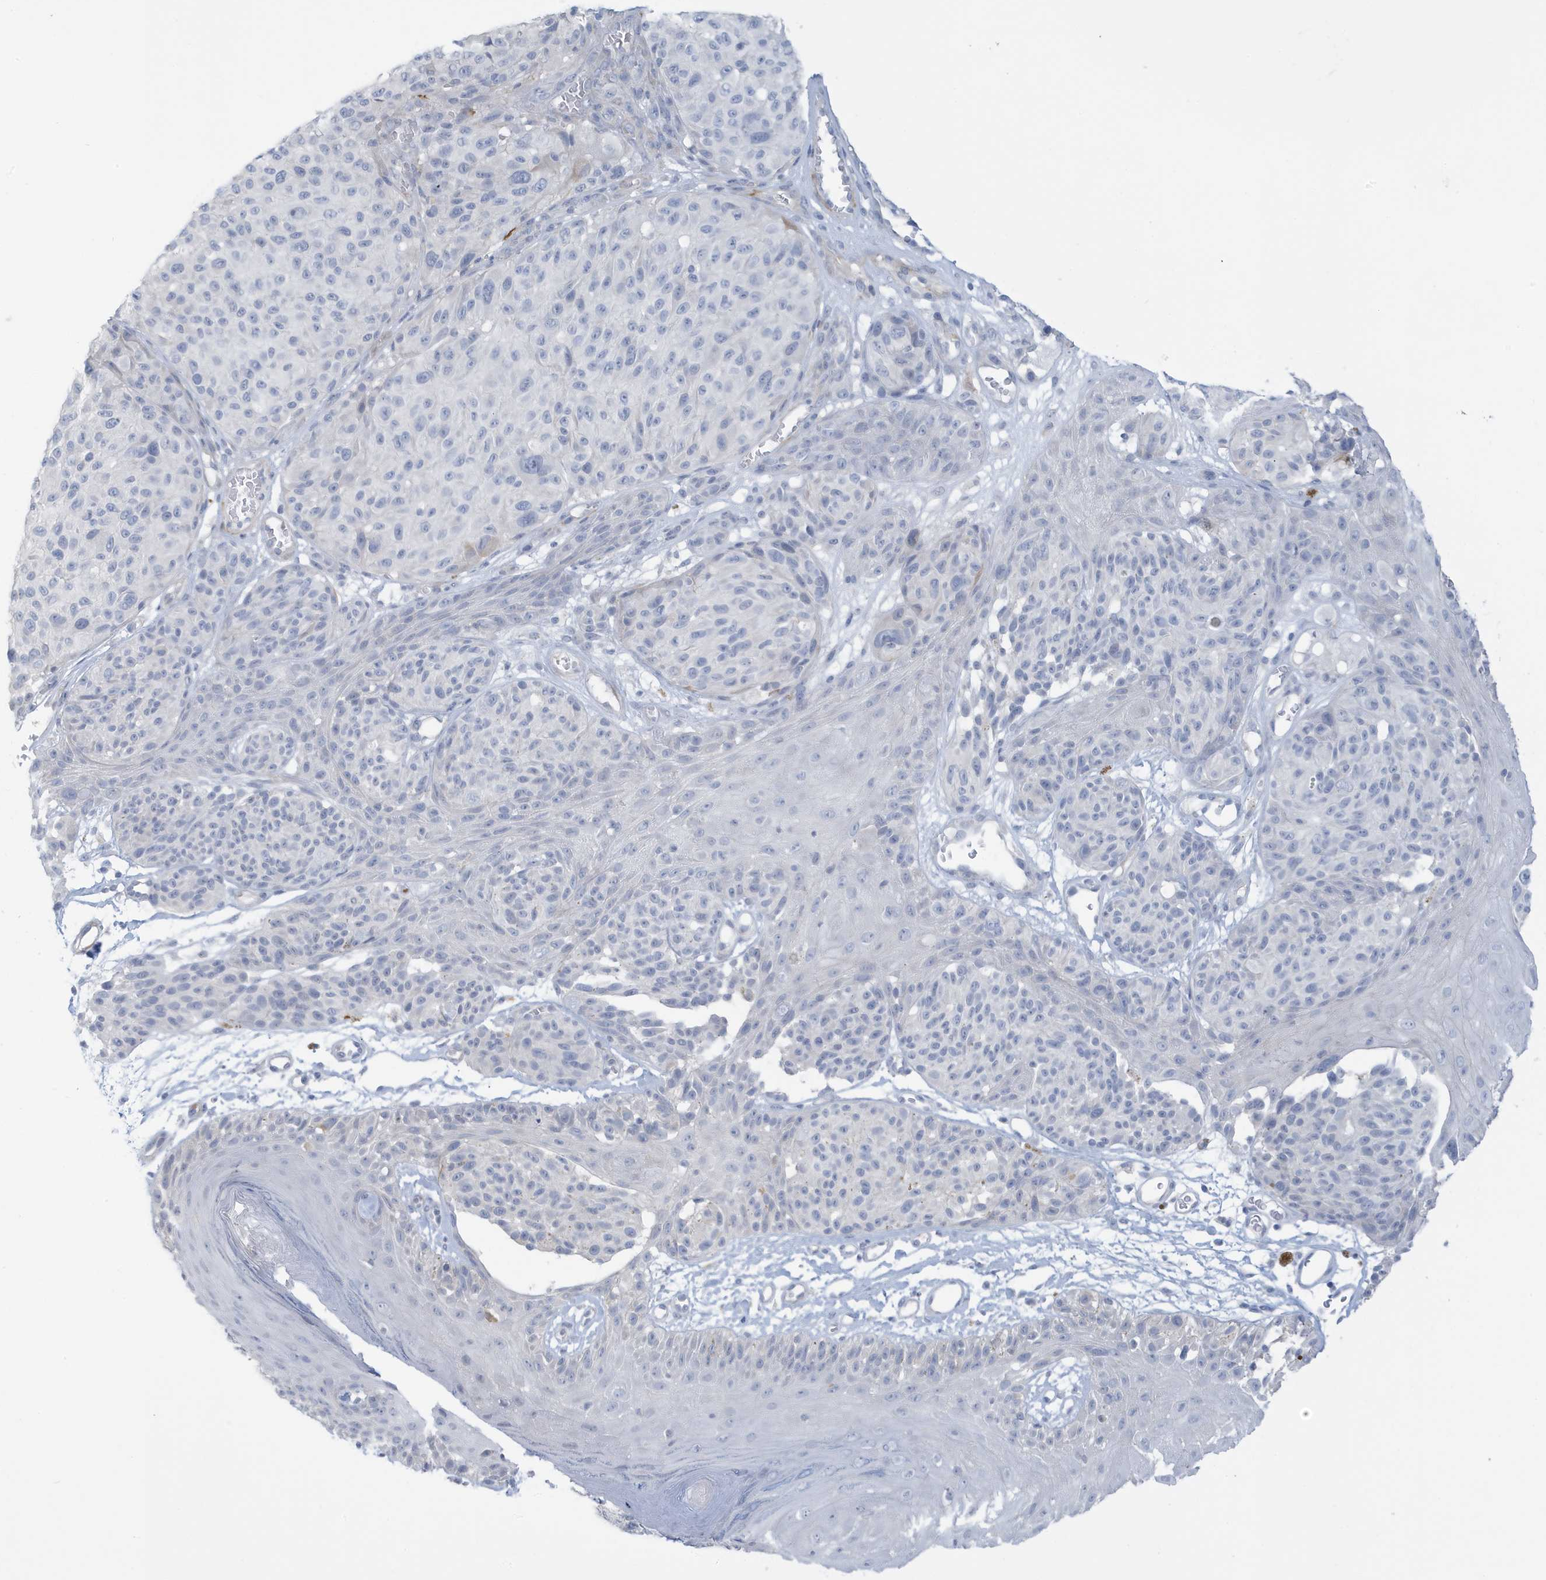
{"staining": {"intensity": "negative", "quantity": "none", "location": "none"}, "tissue": "melanoma", "cell_type": "Tumor cells", "image_type": "cancer", "snomed": [{"axis": "morphology", "description": "Malignant melanoma, NOS"}, {"axis": "topography", "description": "Skin"}], "caption": "This histopathology image is of melanoma stained with immunohistochemistry (IHC) to label a protein in brown with the nuclei are counter-stained blue. There is no staining in tumor cells.", "gene": "PERM1", "patient": {"sex": "male", "age": 83}}